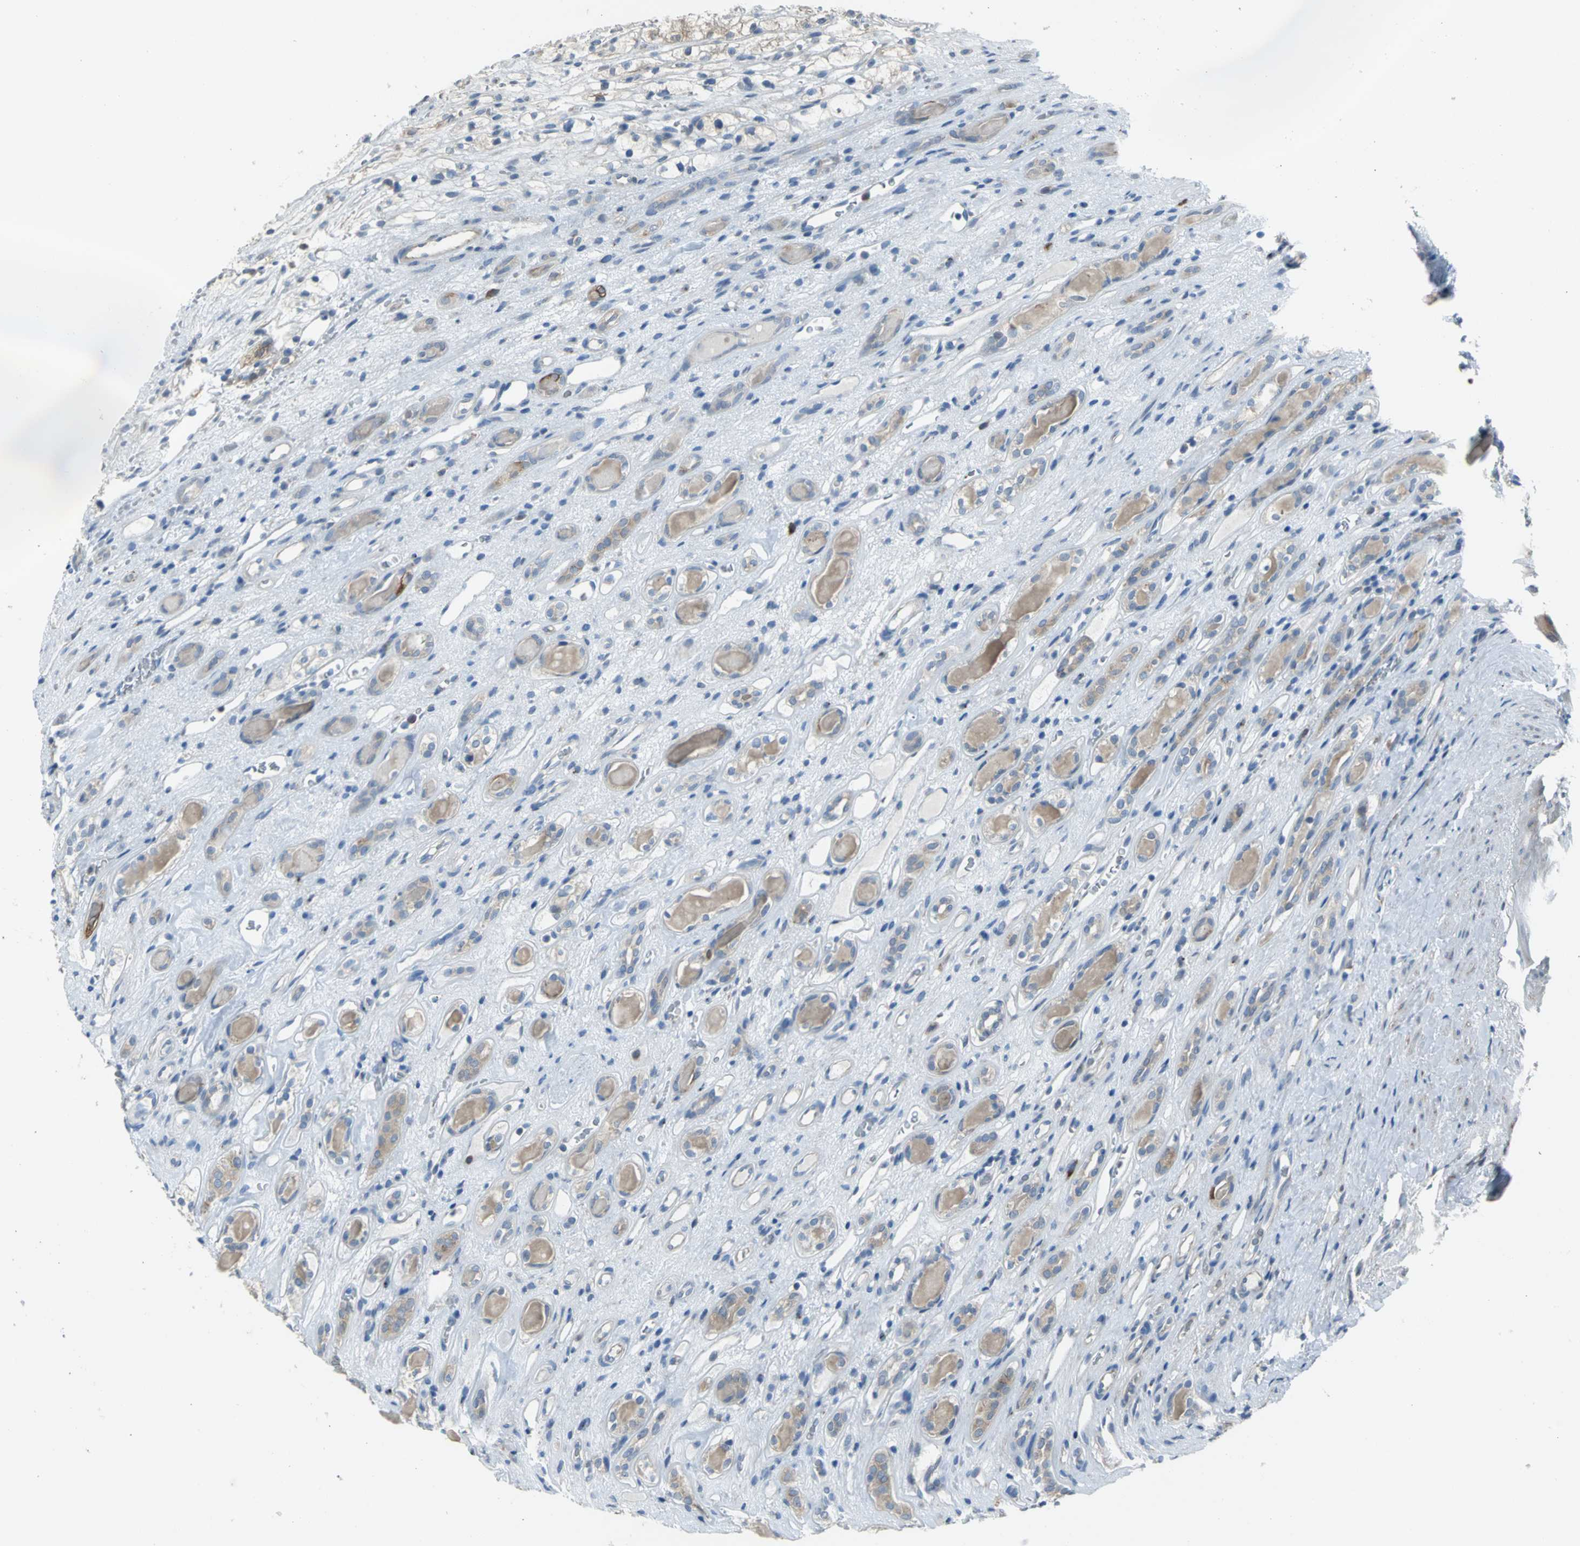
{"staining": {"intensity": "weak", "quantity": "<25%", "location": "cytoplasmic/membranous"}, "tissue": "renal cancer", "cell_type": "Tumor cells", "image_type": "cancer", "snomed": [{"axis": "morphology", "description": "Adenocarcinoma, NOS"}, {"axis": "topography", "description": "Kidney"}], "caption": "Histopathology image shows no protein staining in tumor cells of renal adenocarcinoma tissue.", "gene": "EIF5A", "patient": {"sex": "female", "age": 60}}